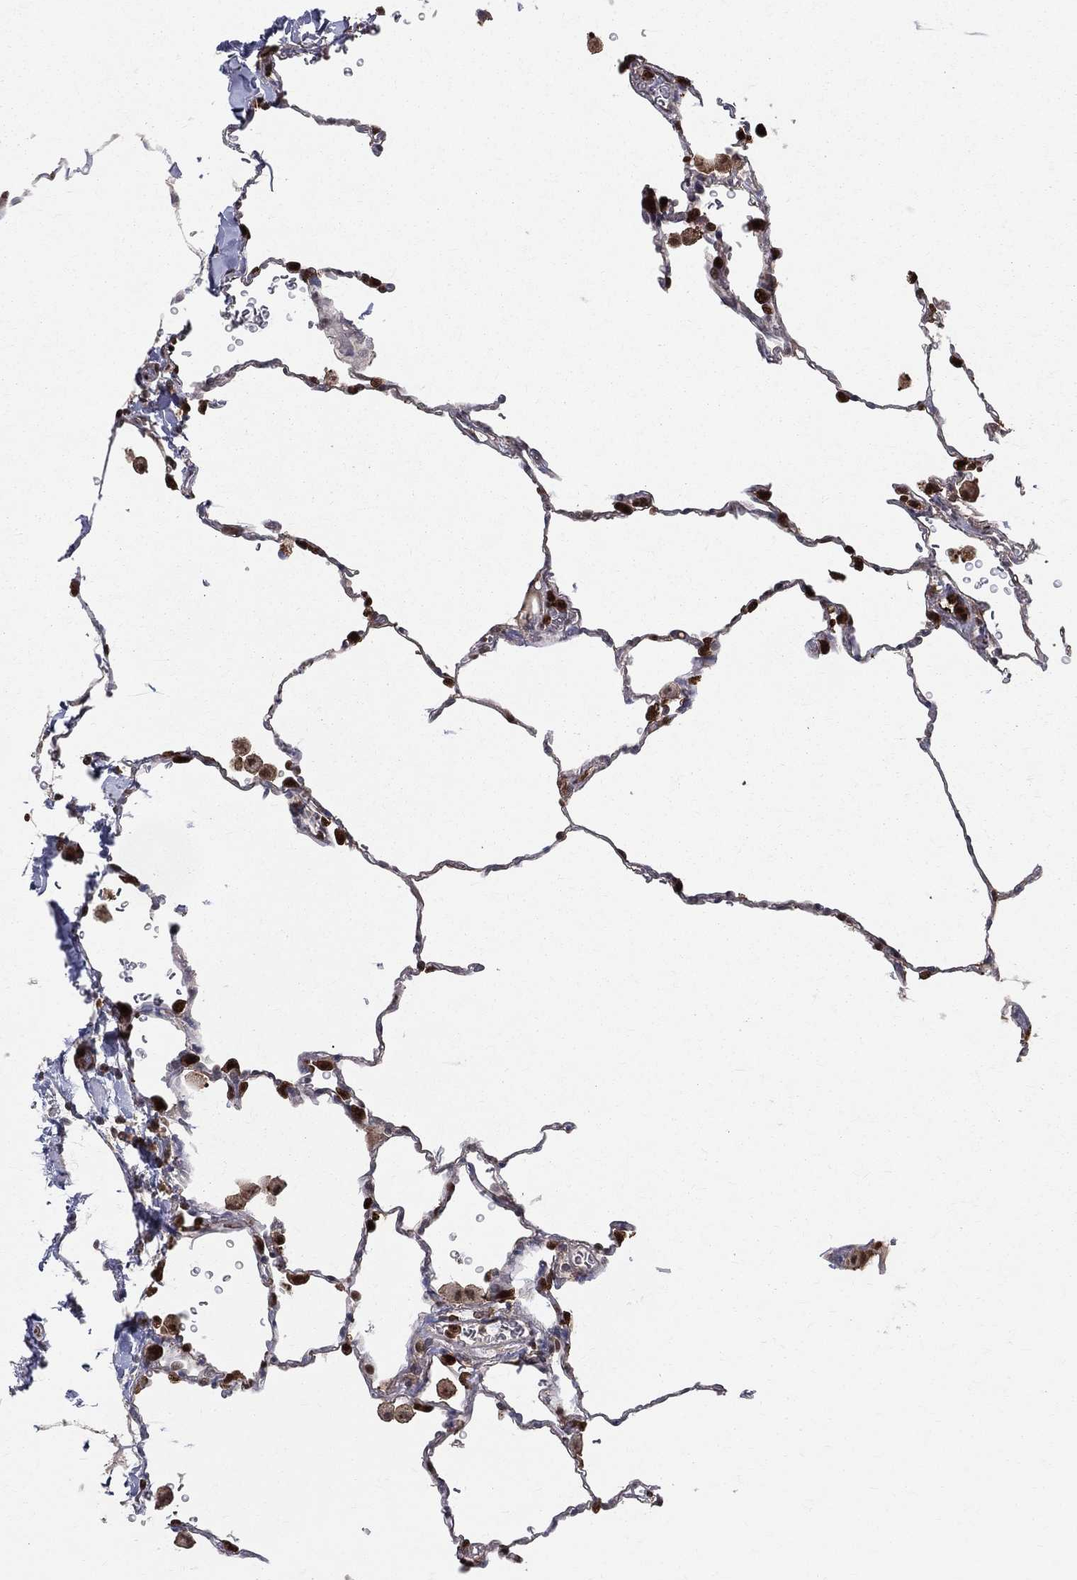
{"staining": {"intensity": "strong", "quantity": "<25%", "location": "nuclear"}, "tissue": "lung", "cell_type": "Alveolar cells", "image_type": "normal", "snomed": [{"axis": "morphology", "description": "Normal tissue, NOS"}, {"axis": "morphology", "description": "Adenocarcinoma, metastatic, NOS"}, {"axis": "topography", "description": "Lung"}], "caption": "Human lung stained for a protein (brown) reveals strong nuclear positive expression in approximately <25% of alveolar cells.", "gene": "ENO1", "patient": {"sex": "male", "age": 45}}